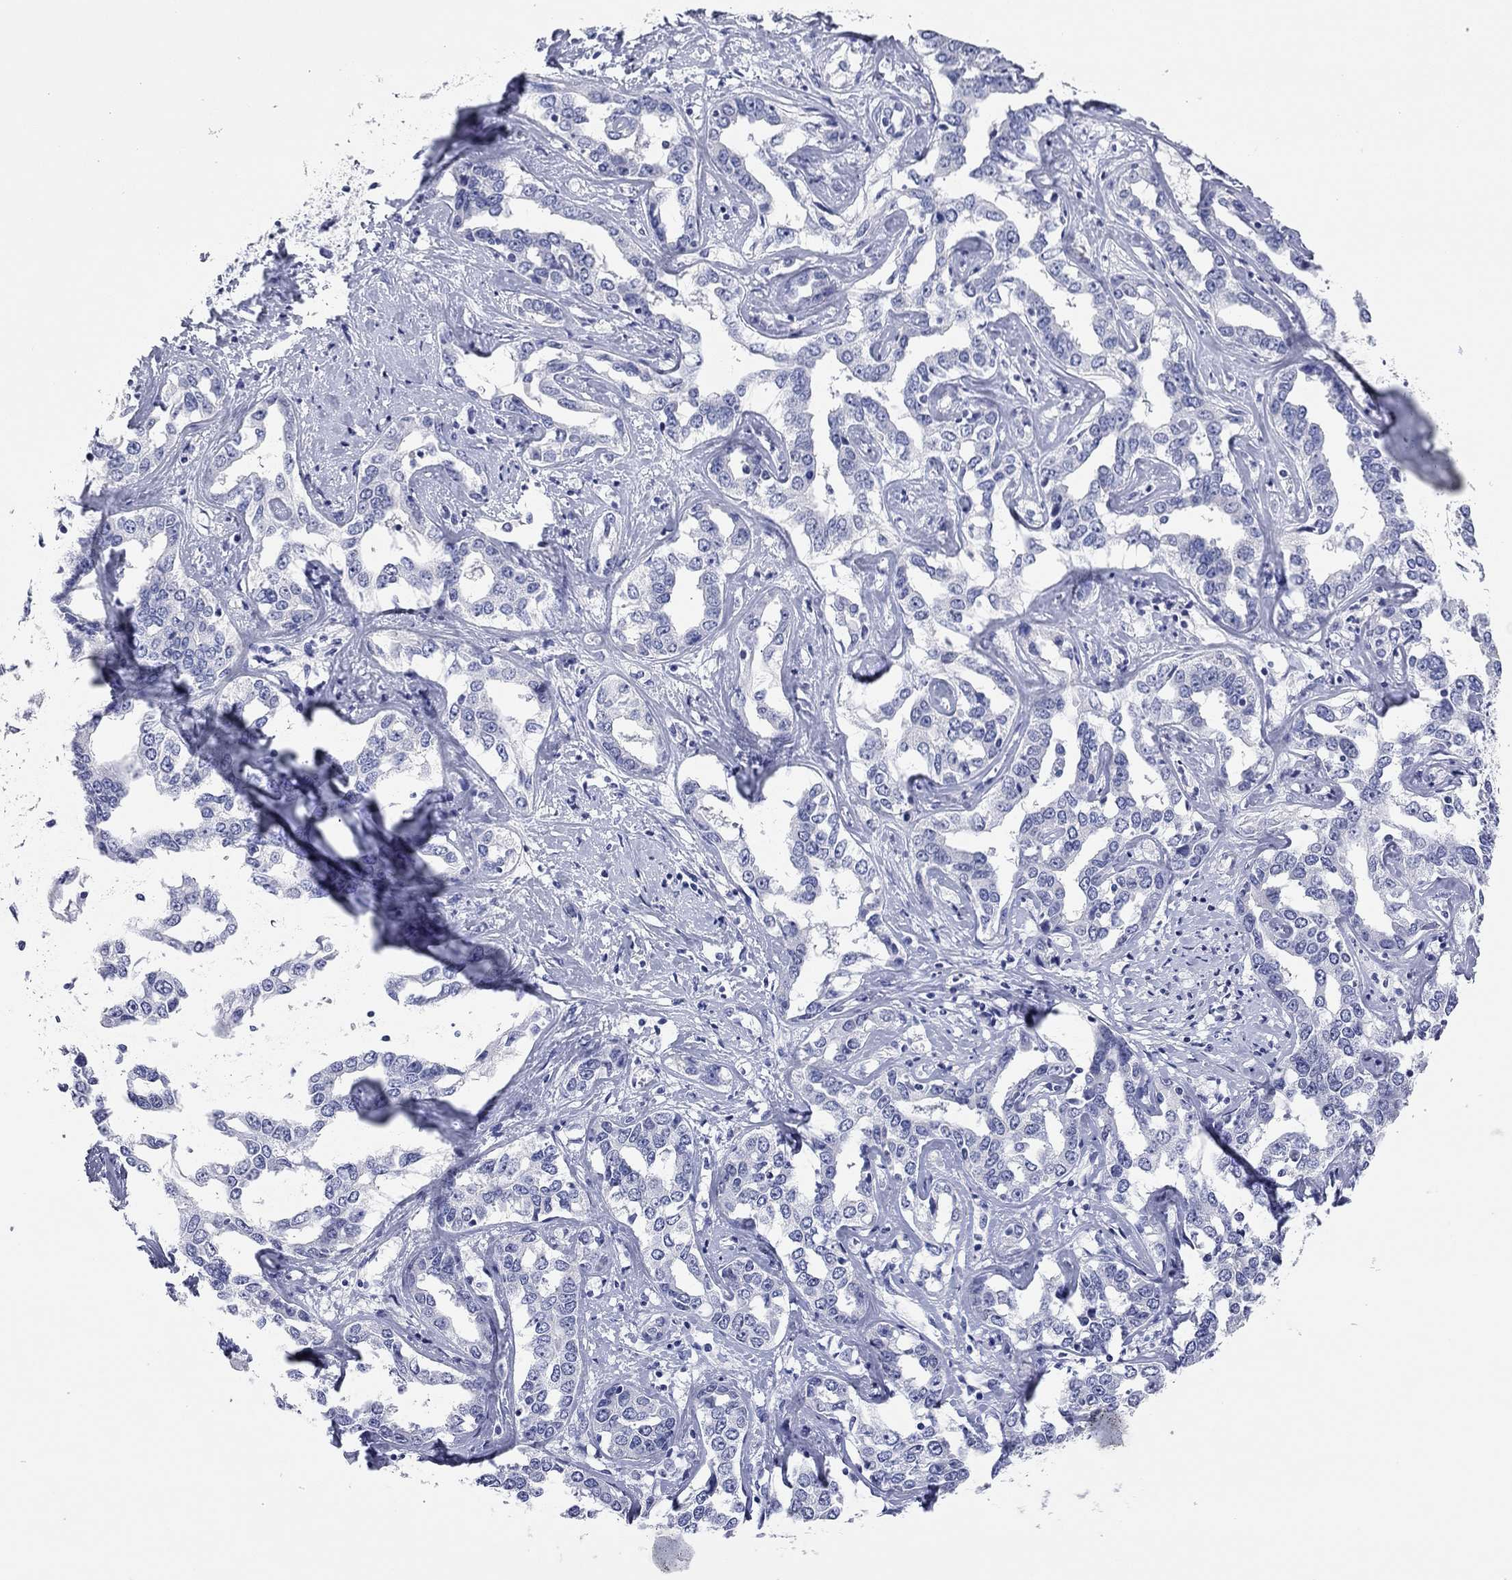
{"staining": {"intensity": "negative", "quantity": "none", "location": "none"}, "tissue": "liver cancer", "cell_type": "Tumor cells", "image_type": "cancer", "snomed": [{"axis": "morphology", "description": "Cholangiocarcinoma"}, {"axis": "topography", "description": "Liver"}], "caption": "This is an immunohistochemistry (IHC) histopathology image of liver cancer (cholangiocarcinoma). There is no expression in tumor cells.", "gene": "TMEM221", "patient": {"sex": "male", "age": 59}}